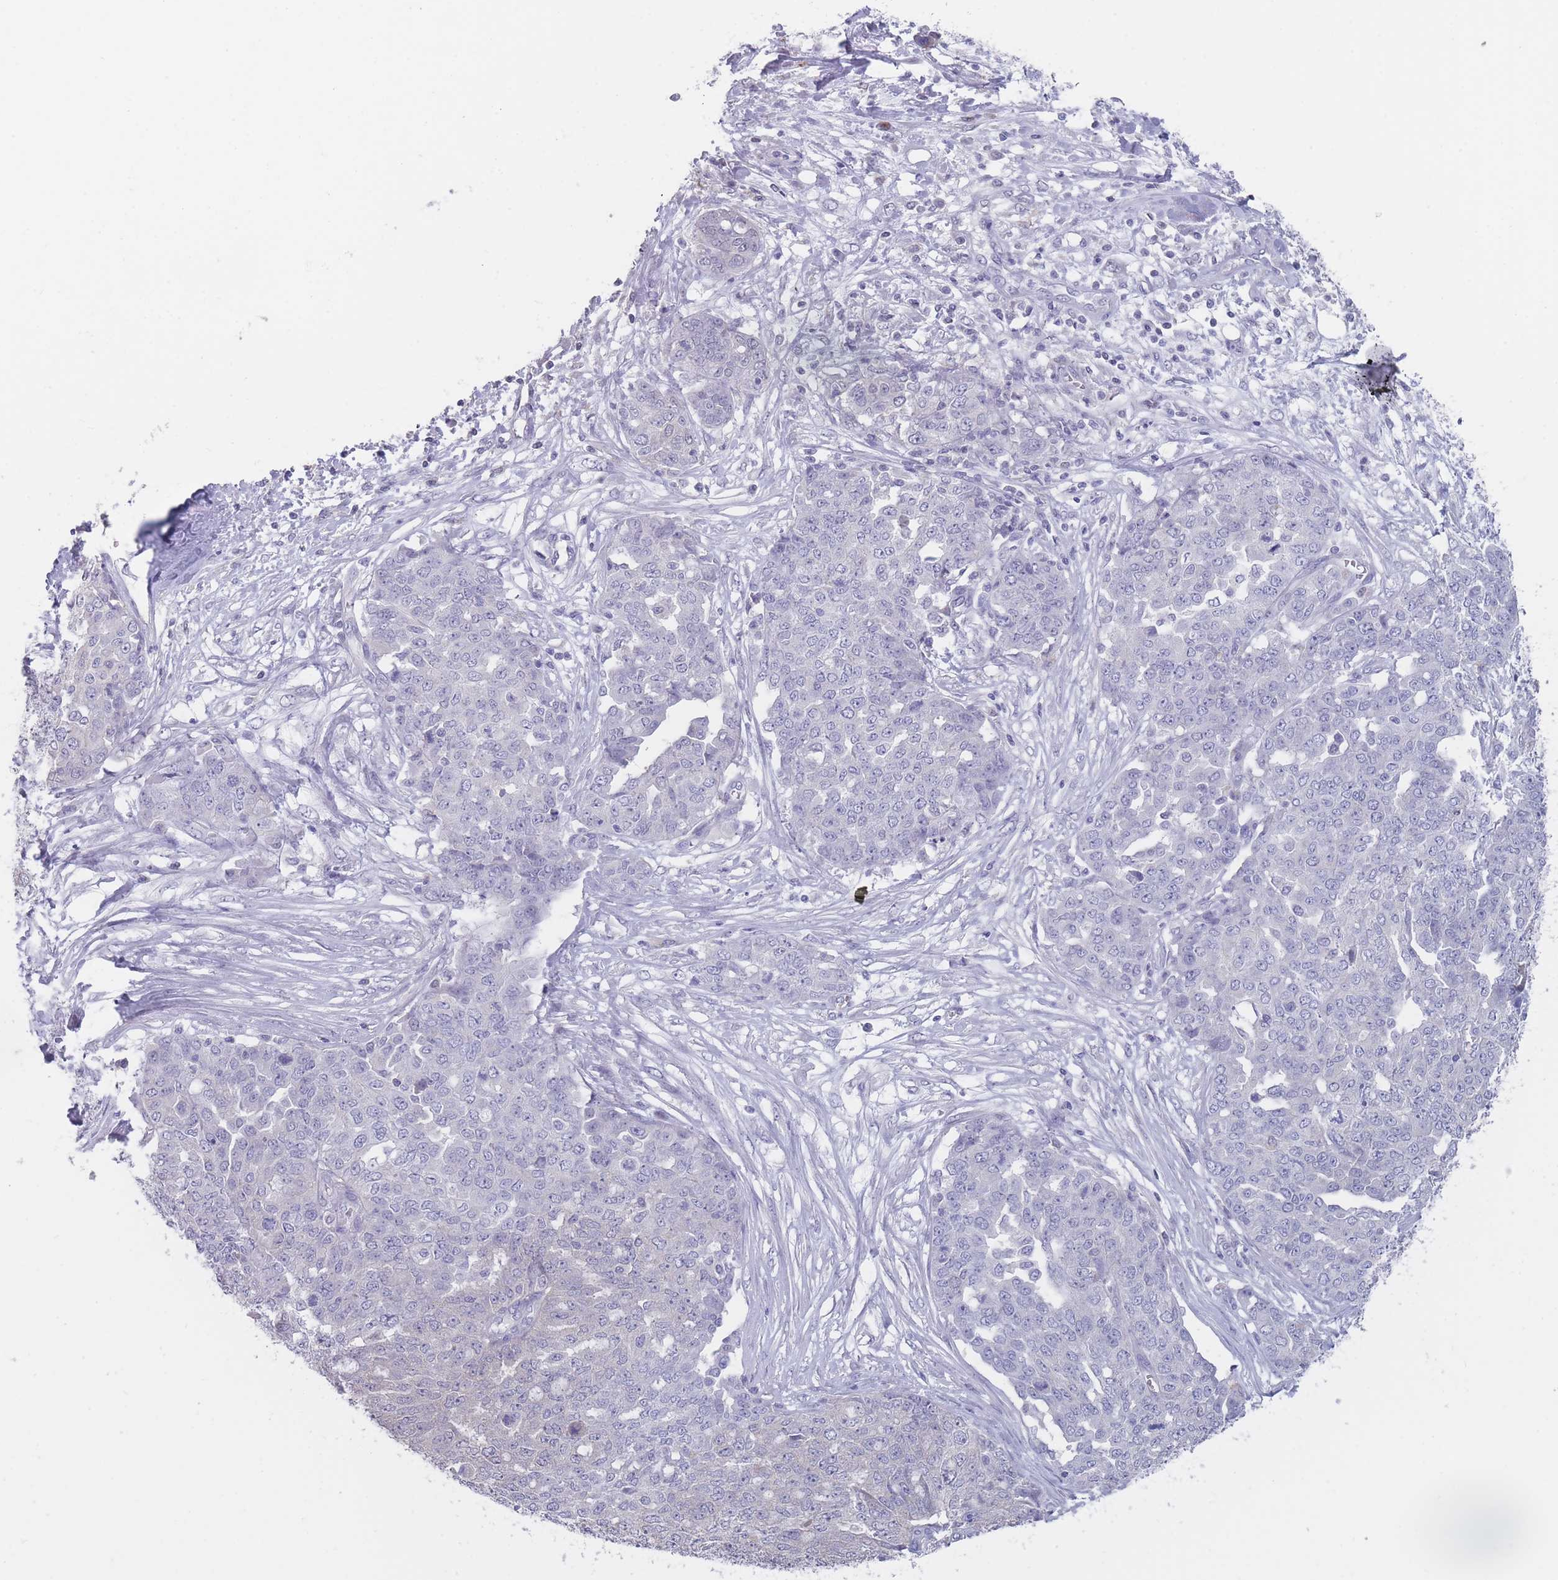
{"staining": {"intensity": "negative", "quantity": "none", "location": "none"}, "tissue": "ovarian cancer", "cell_type": "Tumor cells", "image_type": "cancer", "snomed": [{"axis": "morphology", "description": "Cystadenocarcinoma, serous, NOS"}, {"axis": "topography", "description": "Soft tissue"}, {"axis": "topography", "description": "Ovary"}], "caption": "Tumor cells show no significant expression in ovarian cancer.", "gene": "CYP51A1", "patient": {"sex": "female", "age": 57}}